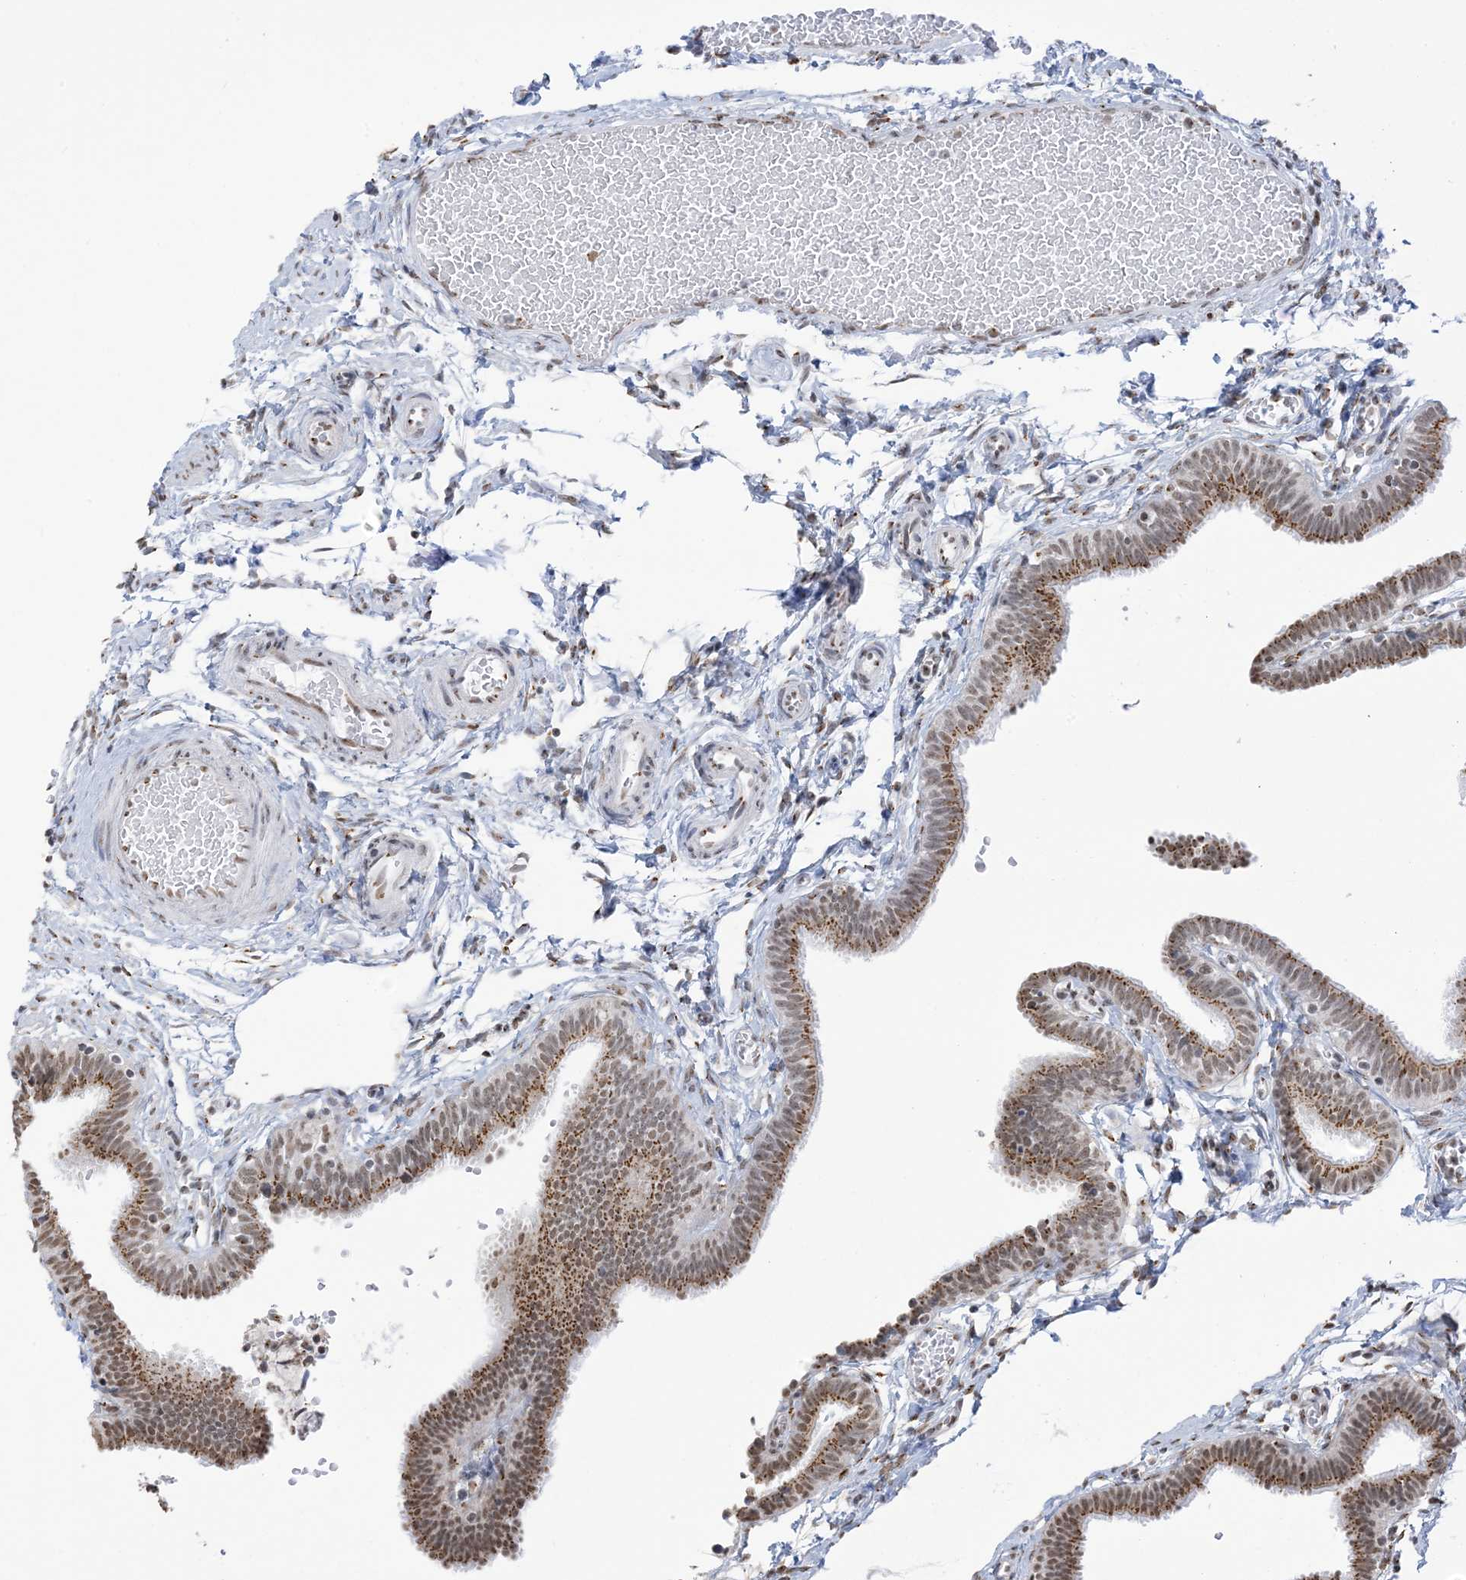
{"staining": {"intensity": "strong", "quantity": ">75%", "location": "cytoplasmic/membranous"}, "tissue": "fallopian tube", "cell_type": "Glandular cells", "image_type": "normal", "snomed": [{"axis": "morphology", "description": "Normal tissue, NOS"}, {"axis": "topography", "description": "Fallopian tube"}, {"axis": "topography", "description": "Ovary"}], "caption": "The micrograph demonstrates staining of benign fallopian tube, revealing strong cytoplasmic/membranous protein positivity (brown color) within glandular cells.", "gene": "GPR107", "patient": {"sex": "female", "age": 23}}